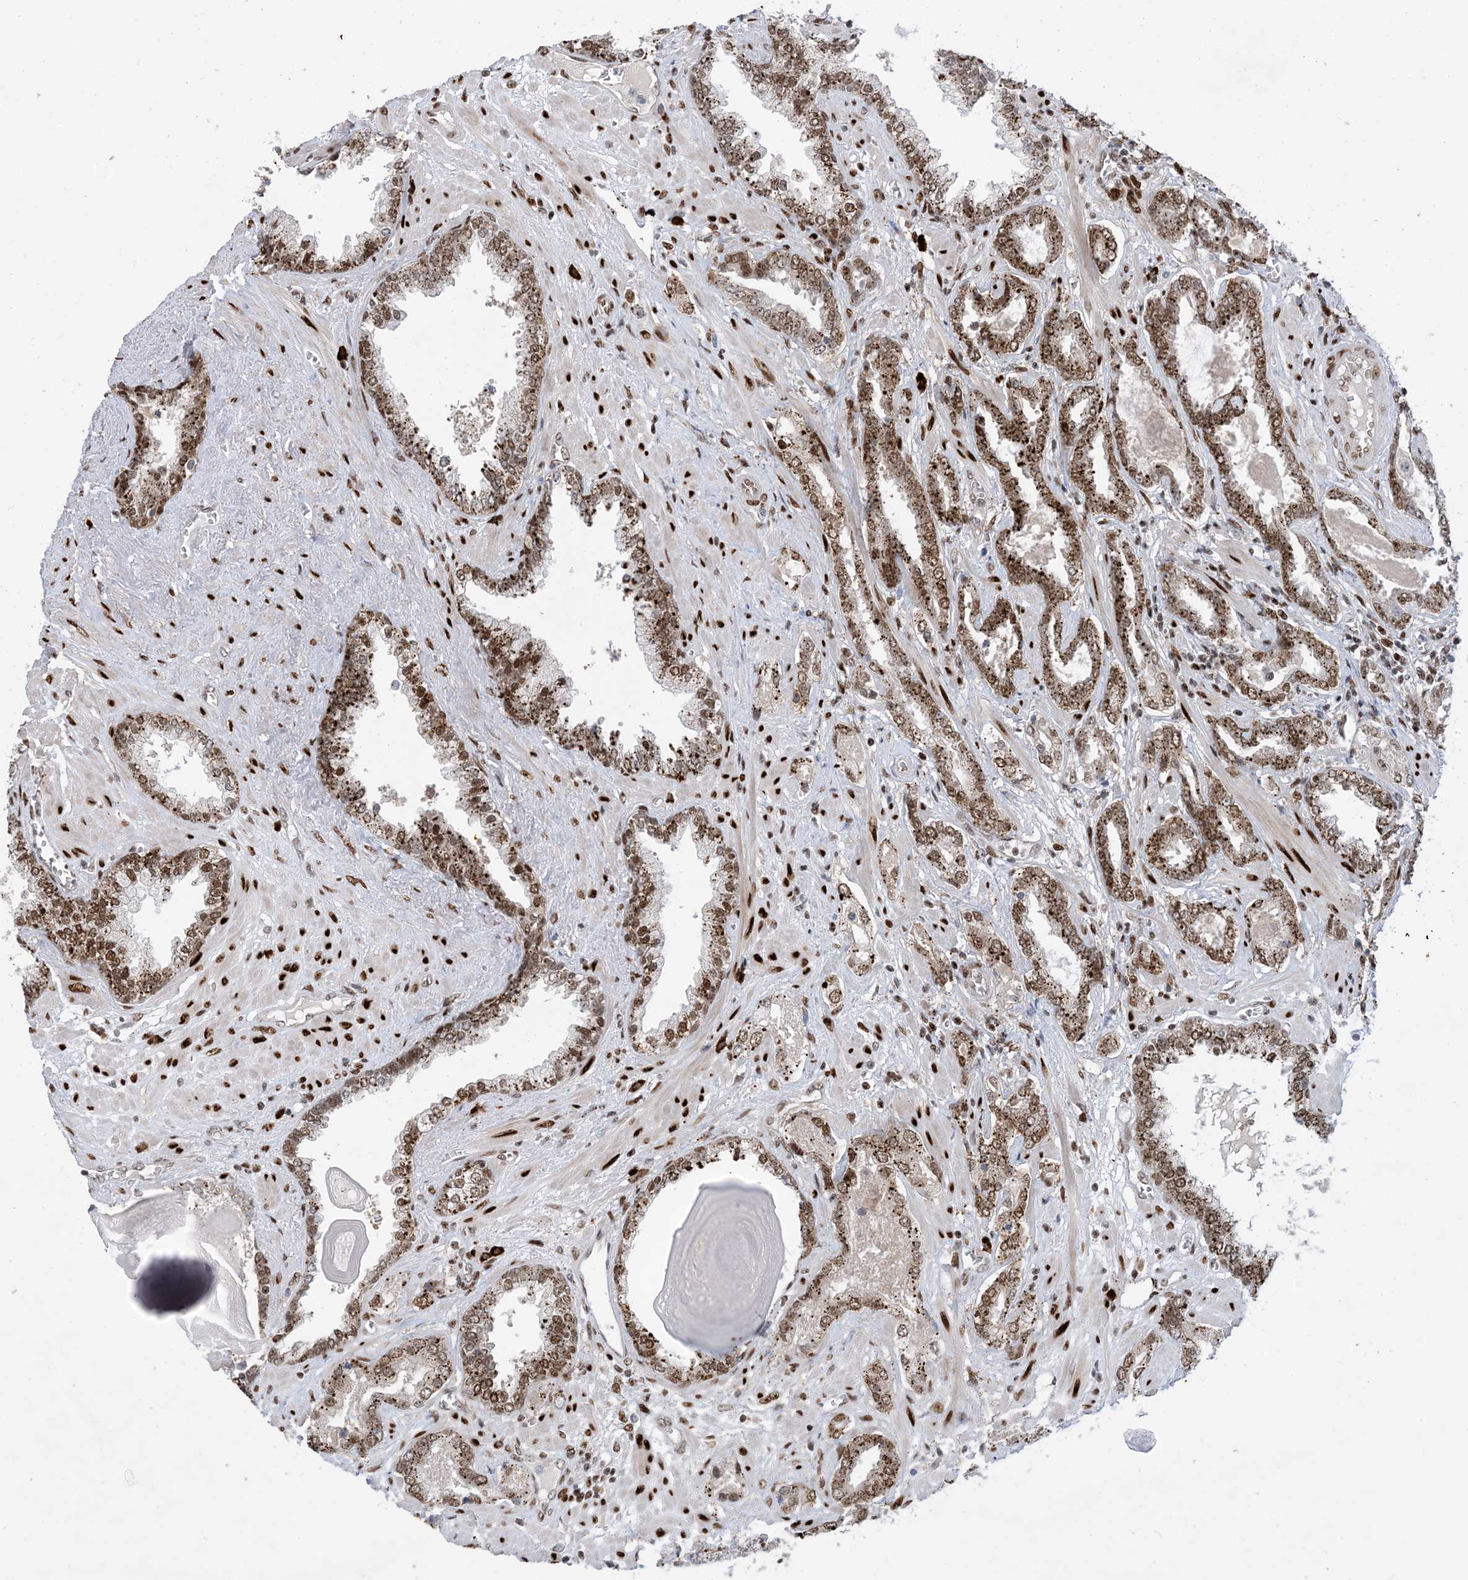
{"staining": {"intensity": "strong", "quantity": ">75%", "location": "cytoplasmic/membranous,nuclear"}, "tissue": "prostate cancer", "cell_type": "Tumor cells", "image_type": "cancer", "snomed": [{"axis": "morphology", "description": "Adenocarcinoma, High grade"}, {"axis": "topography", "description": "Prostate and seminal vesicle, NOS"}], "caption": "IHC (DAB) staining of prostate high-grade adenocarcinoma reveals strong cytoplasmic/membranous and nuclear protein staining in about >75% of tumor cells.", "gene": "TSPYL1", "patient": {"sex": "male", "age": 67}}